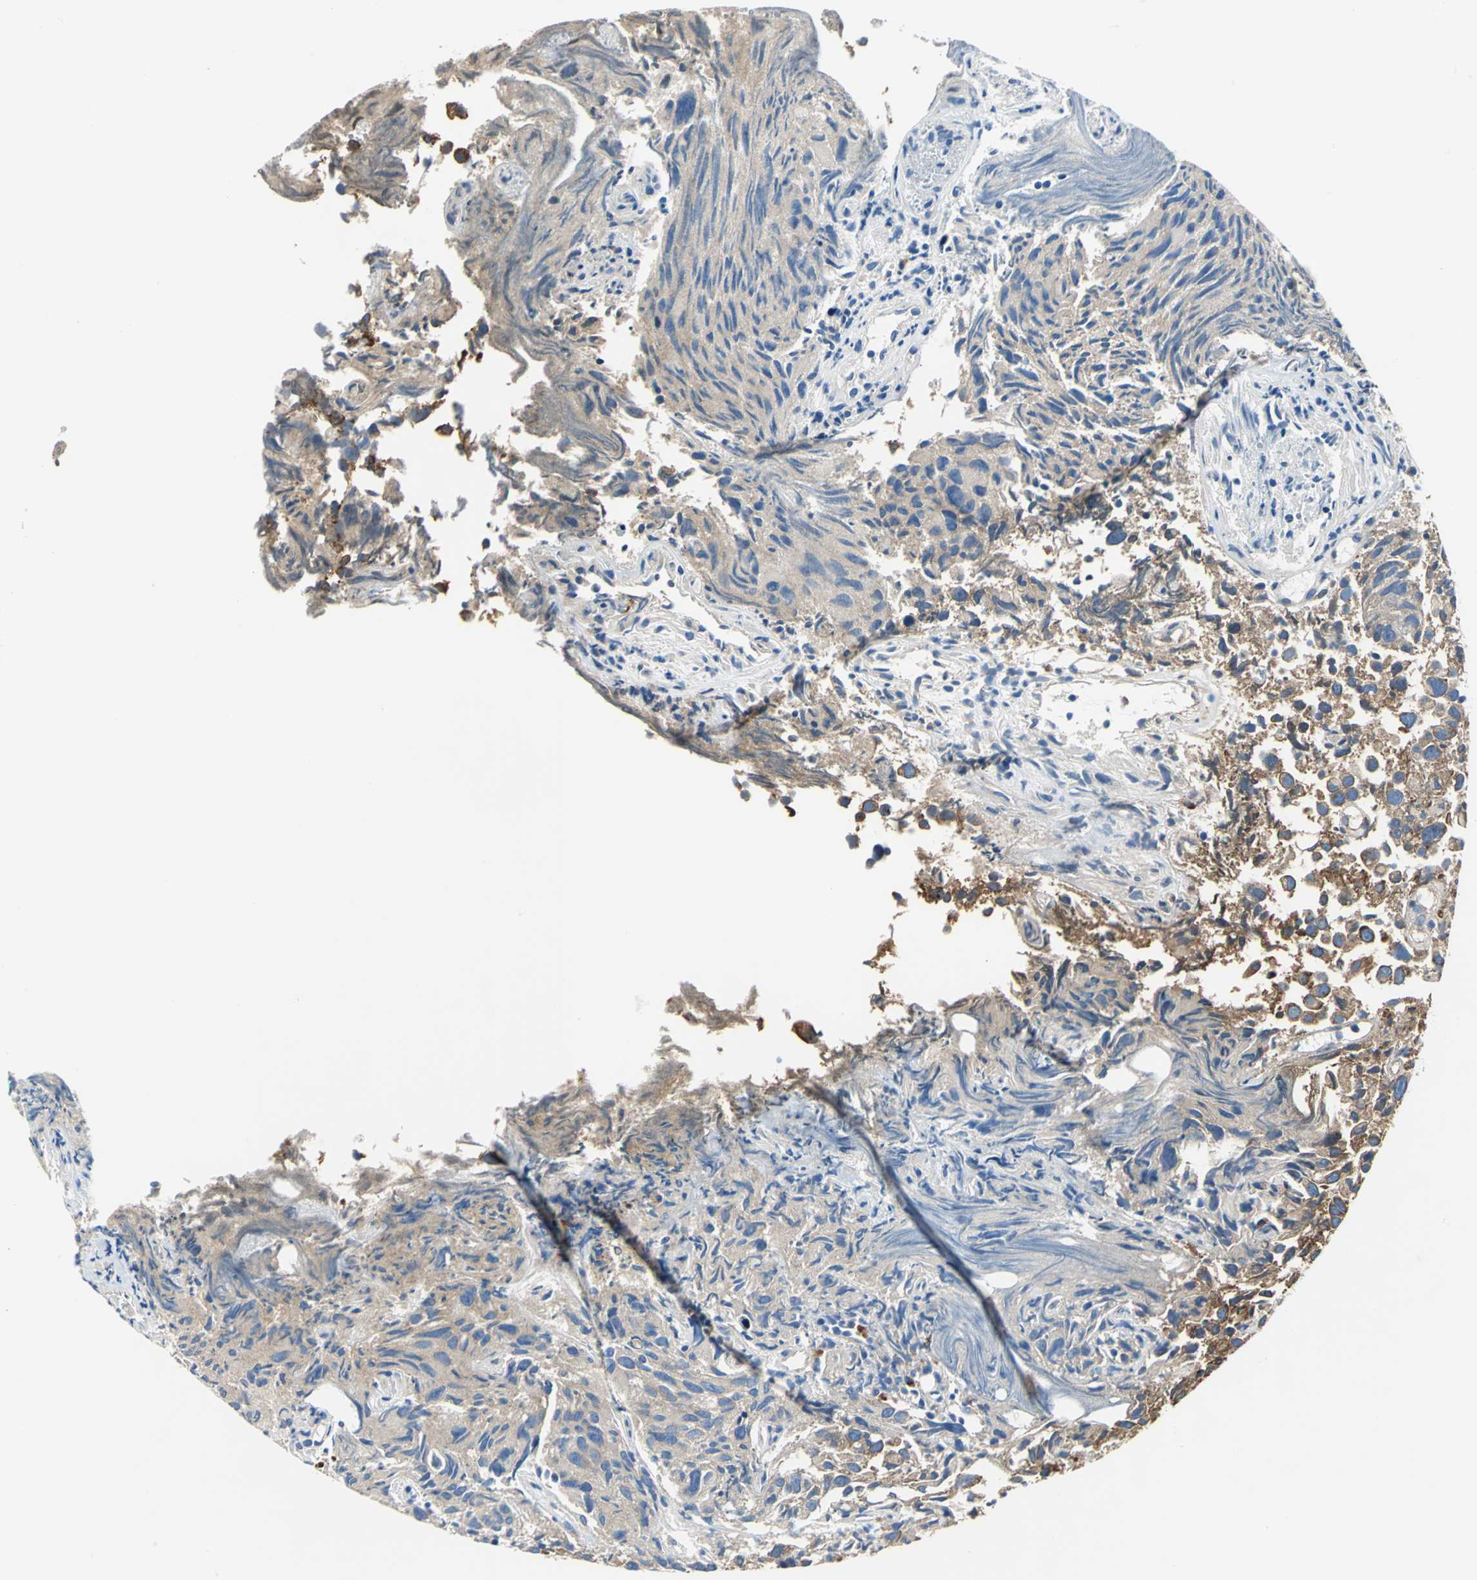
{"staining": {"intensity": "weak", "quantity": "25%-75%", "location": "cytoplasmic/membranous"}, "tissue": "urothelial cancer", "cell_type": "Tumor cells", "image_type": "cancer", "snomed": [{"axis": "morphology", "description": "Urothelial carcinoma, High grade"}, {"axis": "topography", "description": "Urinary bladder"}], "caption": "Human high-grade urothelial carcinoma stained with a protein marker shows weak staining in tumor cells.", "gene": "TRIM25", "patient": {"sex": "female", "age": 75}}